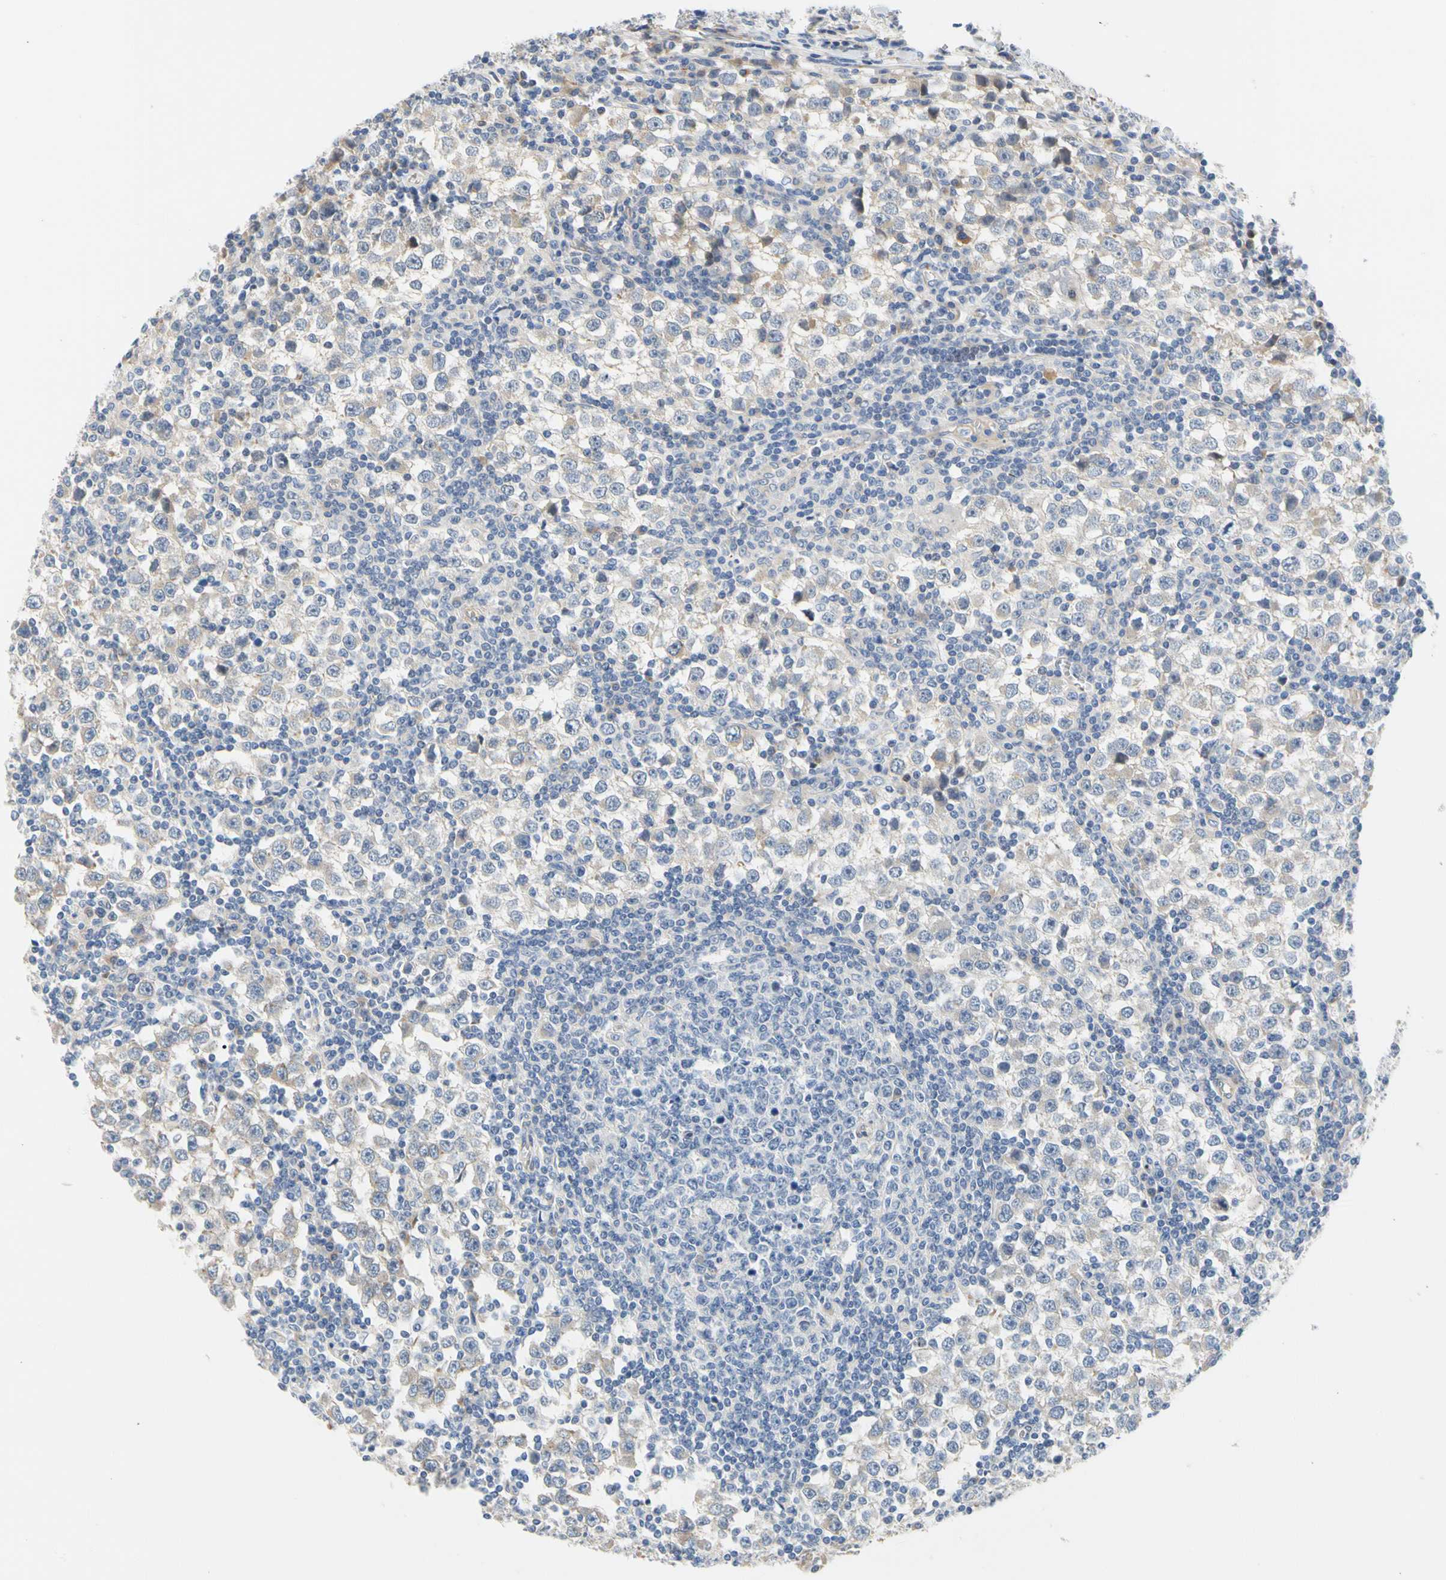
{"staining": {"intensity": "negative", "quantity": "none", "location": "none"}, "tissue": "testis cancer", "cell_type": "Tumor cells", "image_type": "cancer", "snomed": [{"axis": "morphology", "description": "Seminoma, NOS"}, {"axis": "topography", "description": "Testis"}], "caption": "An image of human testis cancer (seminoma) is negative for staining in tumor cells.", "gene": "ZNF236", "patient": {"sex": "male", "age": 65}}